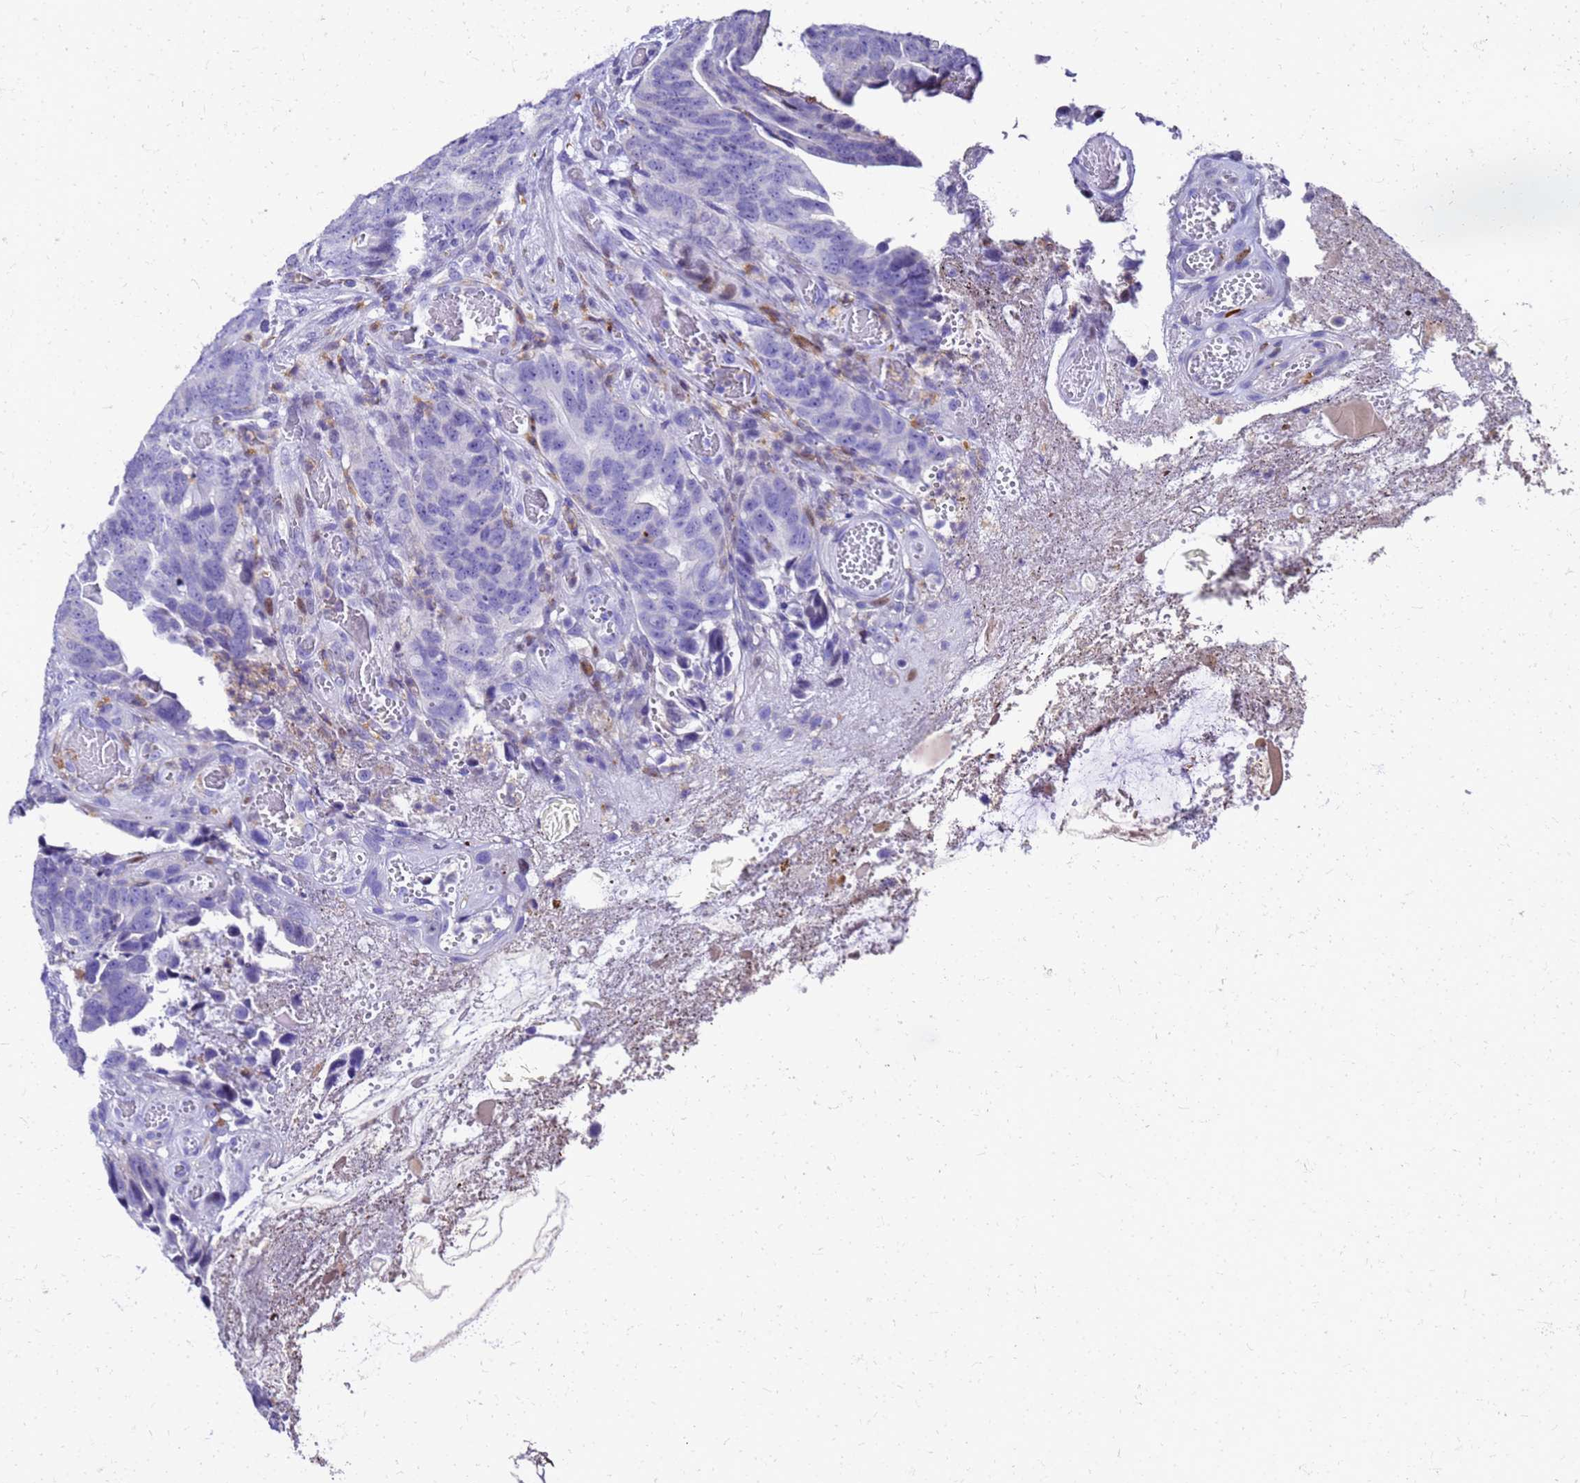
{"staining": {"intensity": "negative", "quantity": "none", "location": "none"}, "tissue": "colorectal cancer", "cell_type": "Tumor cells", "image_type": "cancer", "snomed": [{"axis": "morphology", "description": "Adenocarcinoma, NOS"}, {"axis": "topography", "description": "Colon"}], "caption": "A micrograph of colorectal cancer stained for a protein displays no brown staining in tumor cells.", "gene": "SMIM21", "patient": {"sex": "female", "age": 82}}